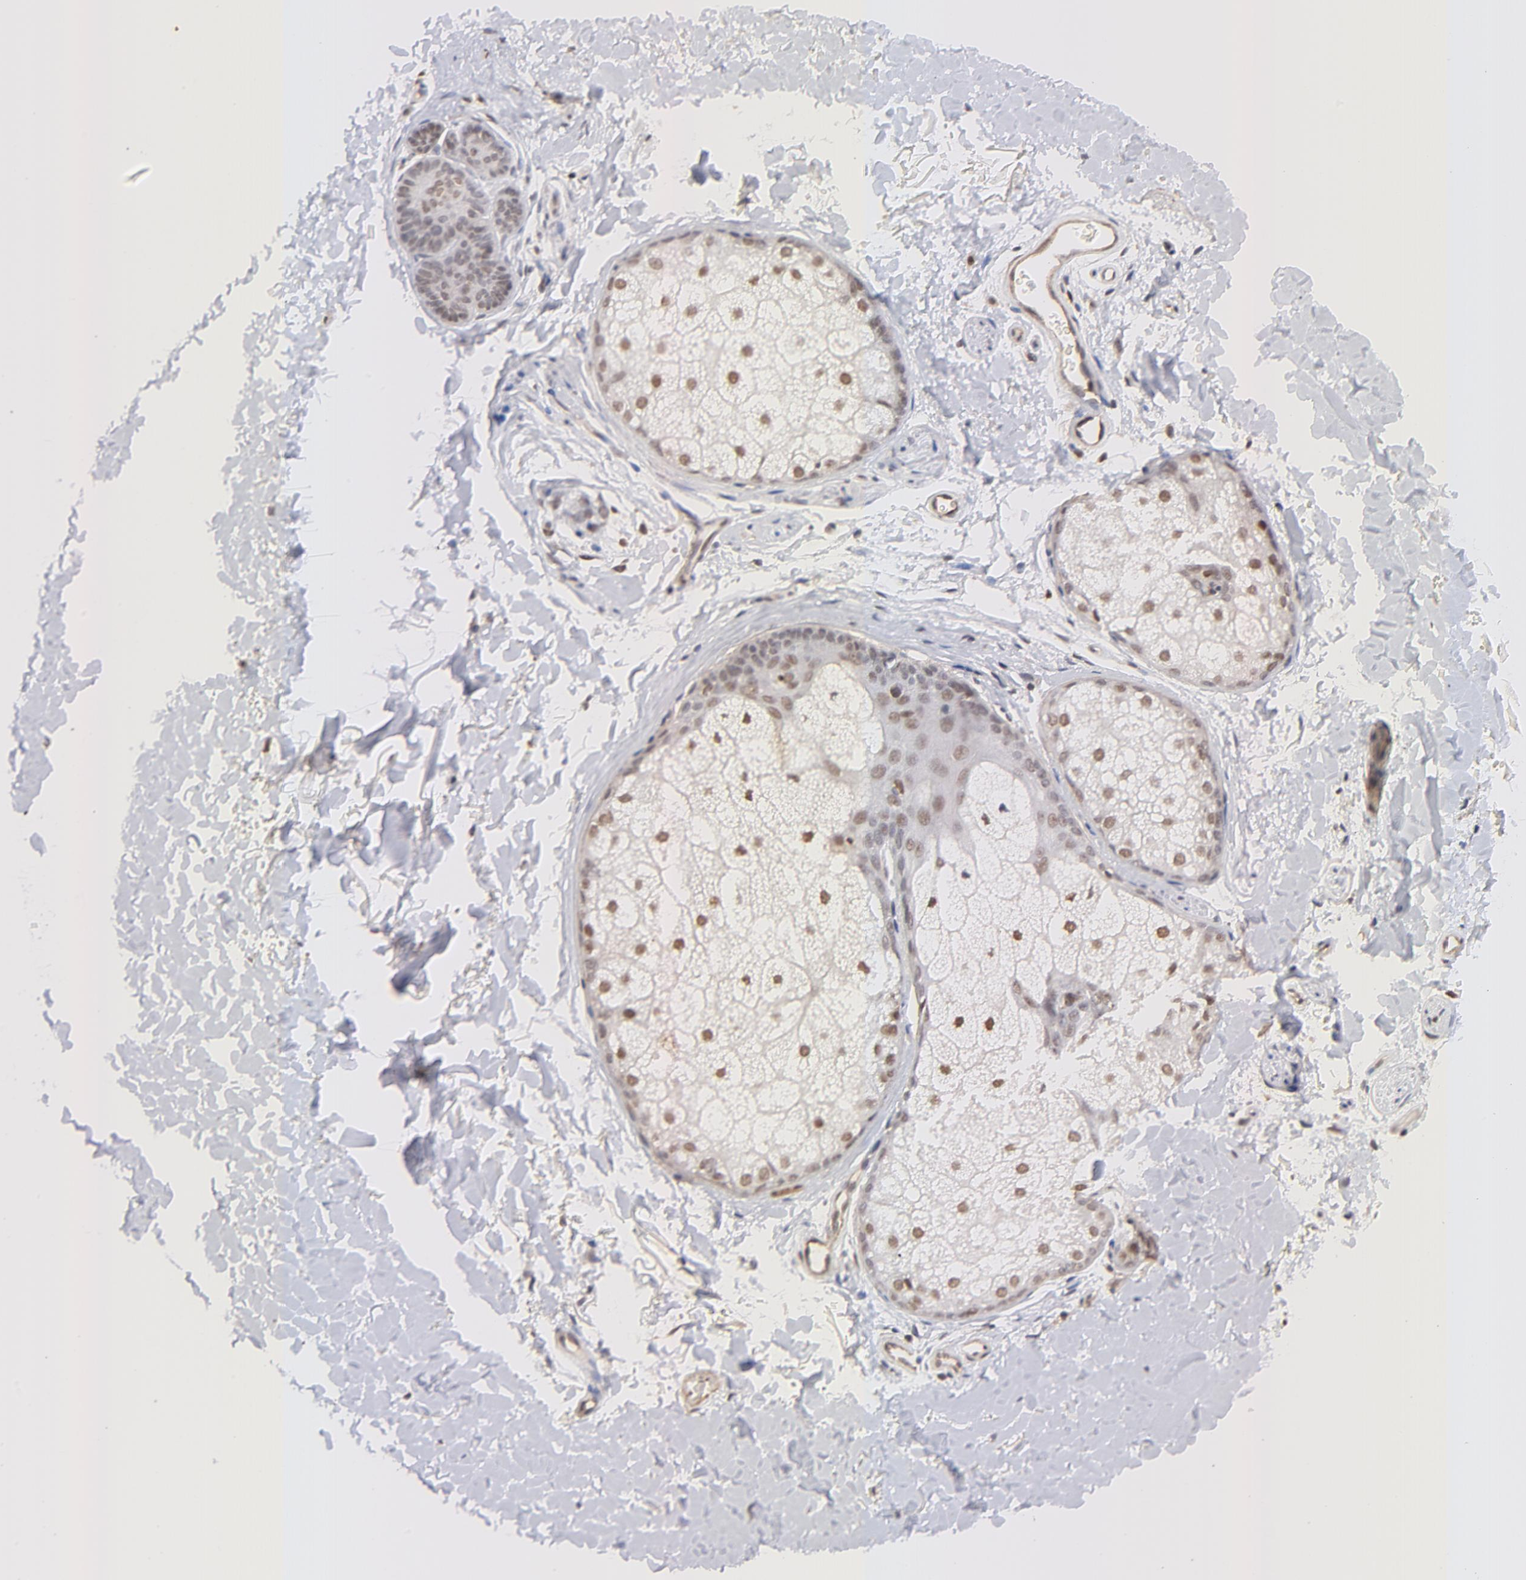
{"staining": {"intensity": "negative", "quantity": "none", "location": "none"}, "tissue": "skin", "cell_type": "Fibroblasts", "image_type": "normal", "snomed": [{"axis": "morphology", "description": "Normal tissue, NOS"}, {"axis": "topography", "description": "Skin"}], "caption": "High power microscopy image of an immunohistochemistry image of unremarkable skin, revealing no significant staining in fibroblasts.", "gene": "ZFP92", "patient": {"sex": "male", "age": 63}}